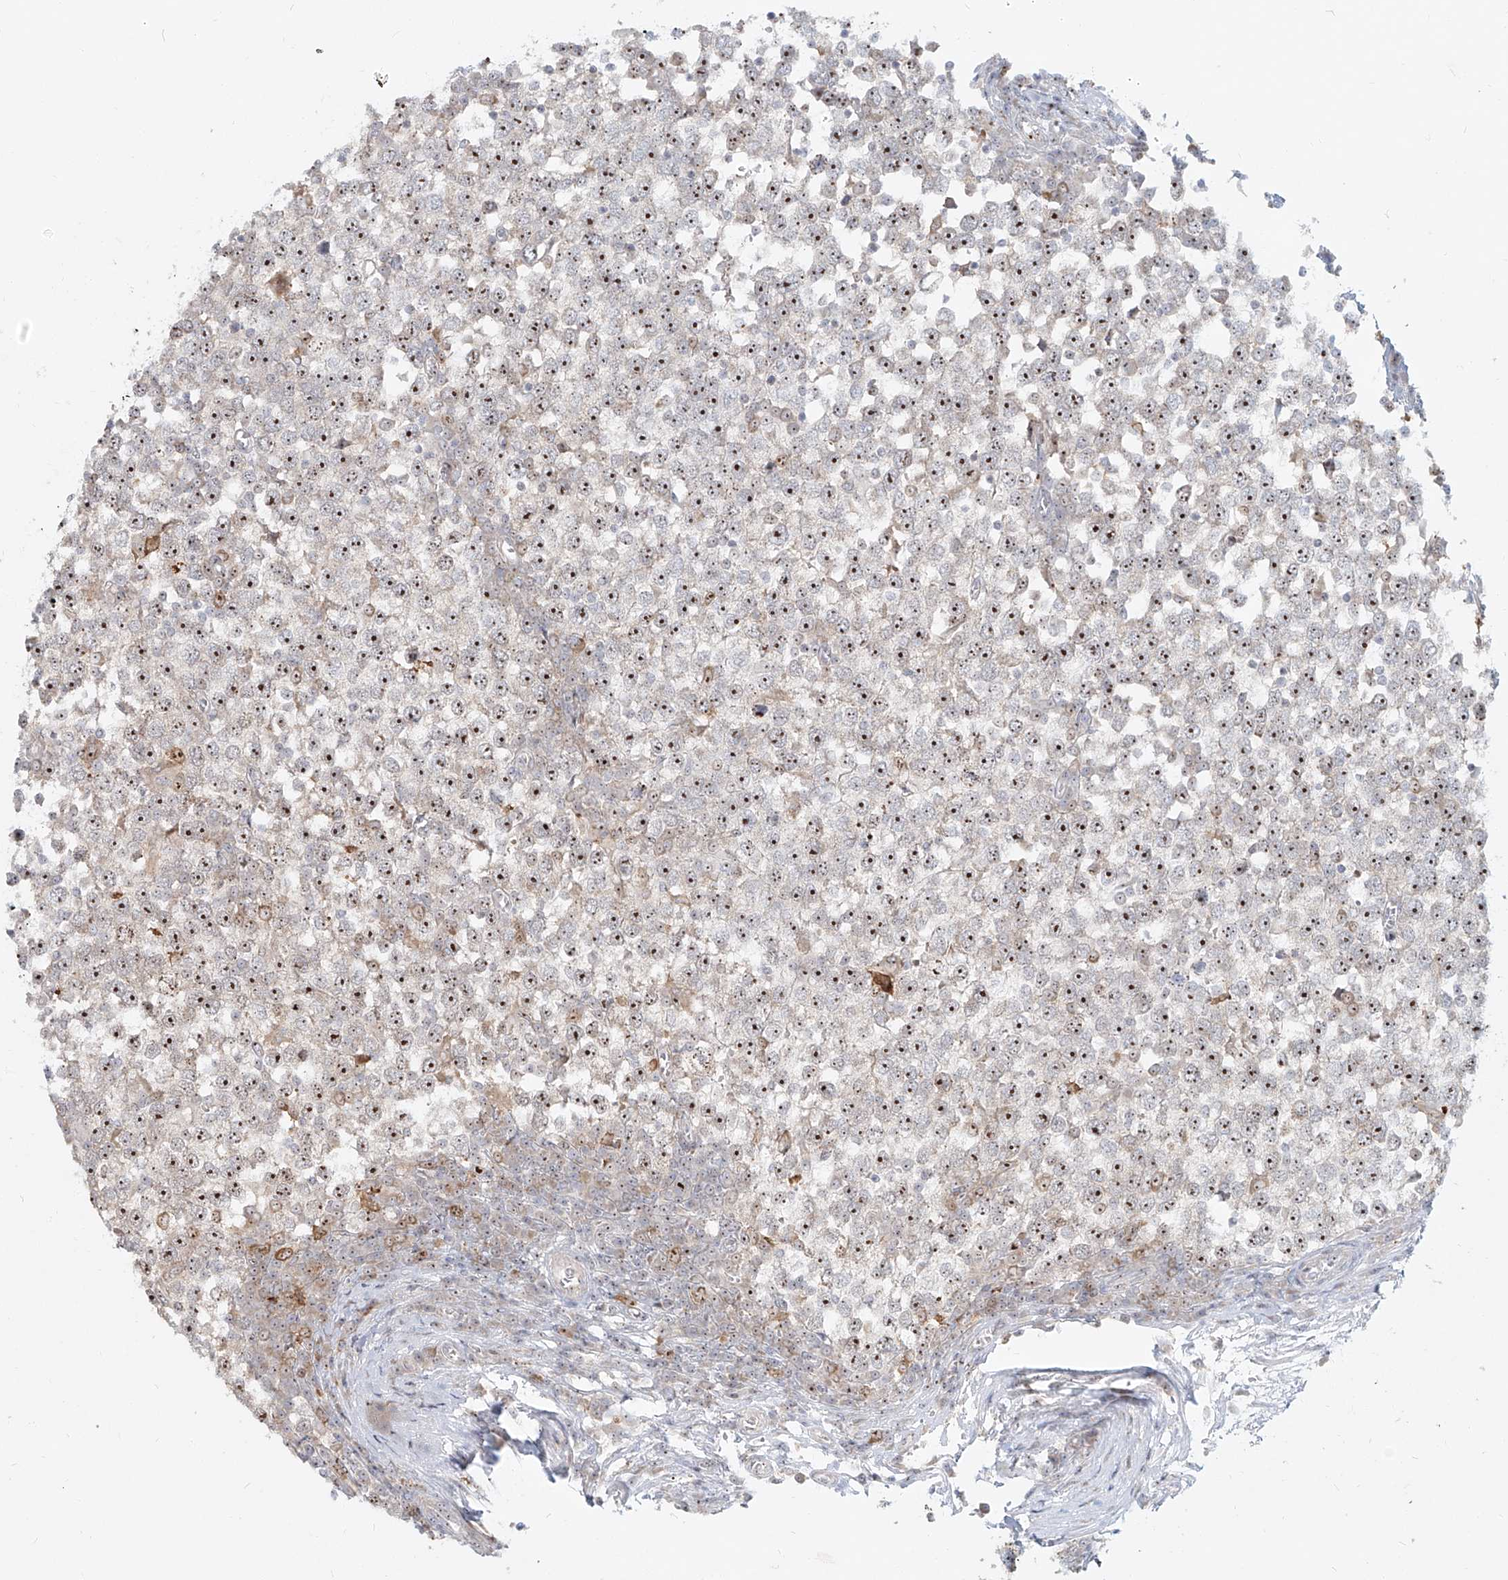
{"staining": {"intensity": "moderate", "quantity": ">75%", "location": "nuclear"}, "tissue": "testis cancer", "cell_type": "Tumor cells", "image_type": "cancer", "snomed": [{"axis": "morphology", "description": "Seminoma, NOS"}, {"axis": "topography", "description": "Testis"}], "caption": "This histopathology image exhibits IHC staining of human seminoma (testis), with medium moderate nuclear positivity in approximately >75% of tumor cells.", "gene": "BYSL", "patient": {"sex": "male", "age": 65}}